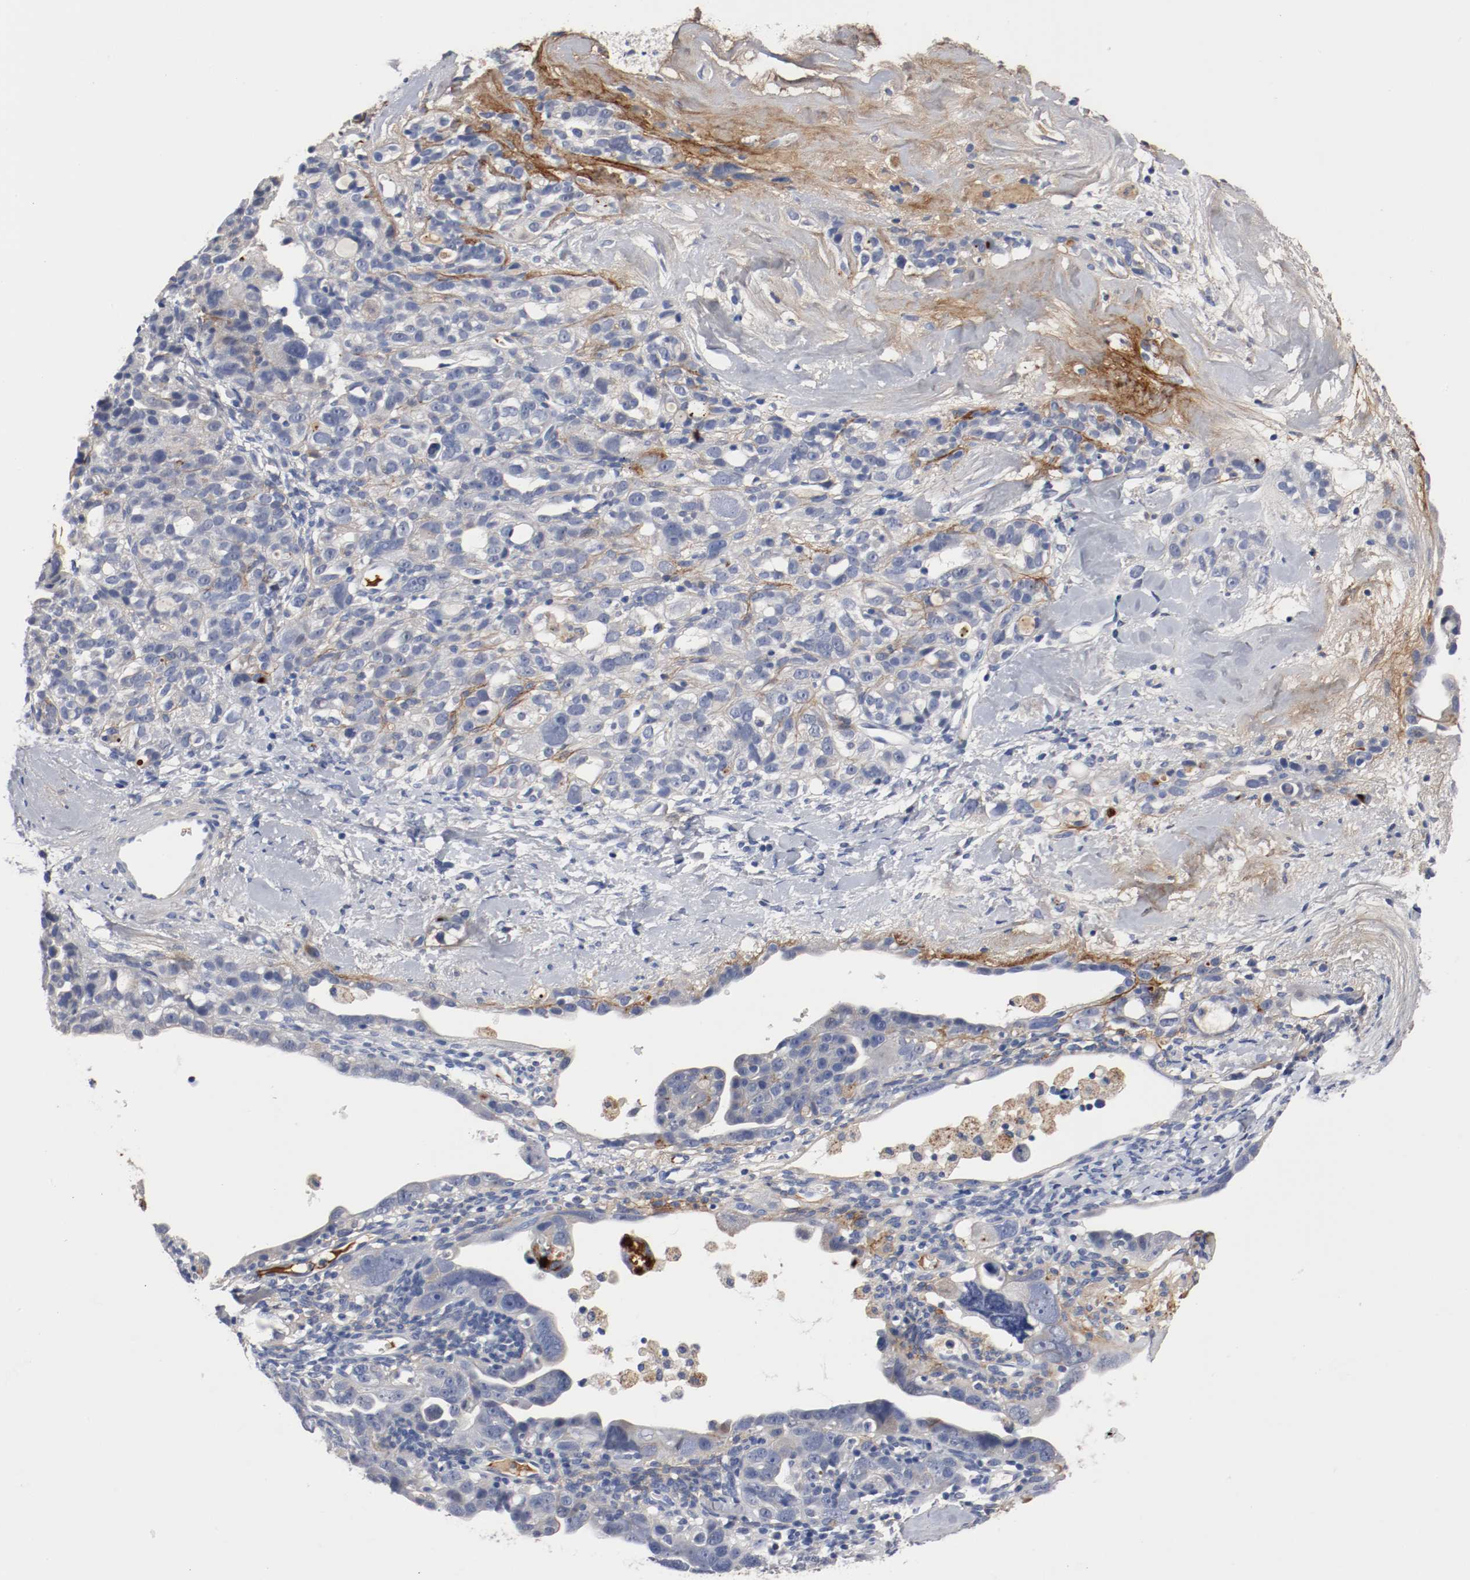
{"staining": {"intensity": "moderate", "quantity": "<25%", "location": "cytoplasmic/membranous"}, "tissue": "ovarian cancer", "cell_type": "Tumor cells", "image_type": "cancer", "snomed": [{"axis": "morphology", "description": "Cystadenocarcinoma, serous, NOS"}, {"axis": "topography", "description": "Ovary"}], "caption": "A brown stain shows moderate cytoplasmic/membranous staining of a protein in ovarian cancer tumor cells.", "gene": "TNC", "patient": {"sex": "female", "age": 66}}